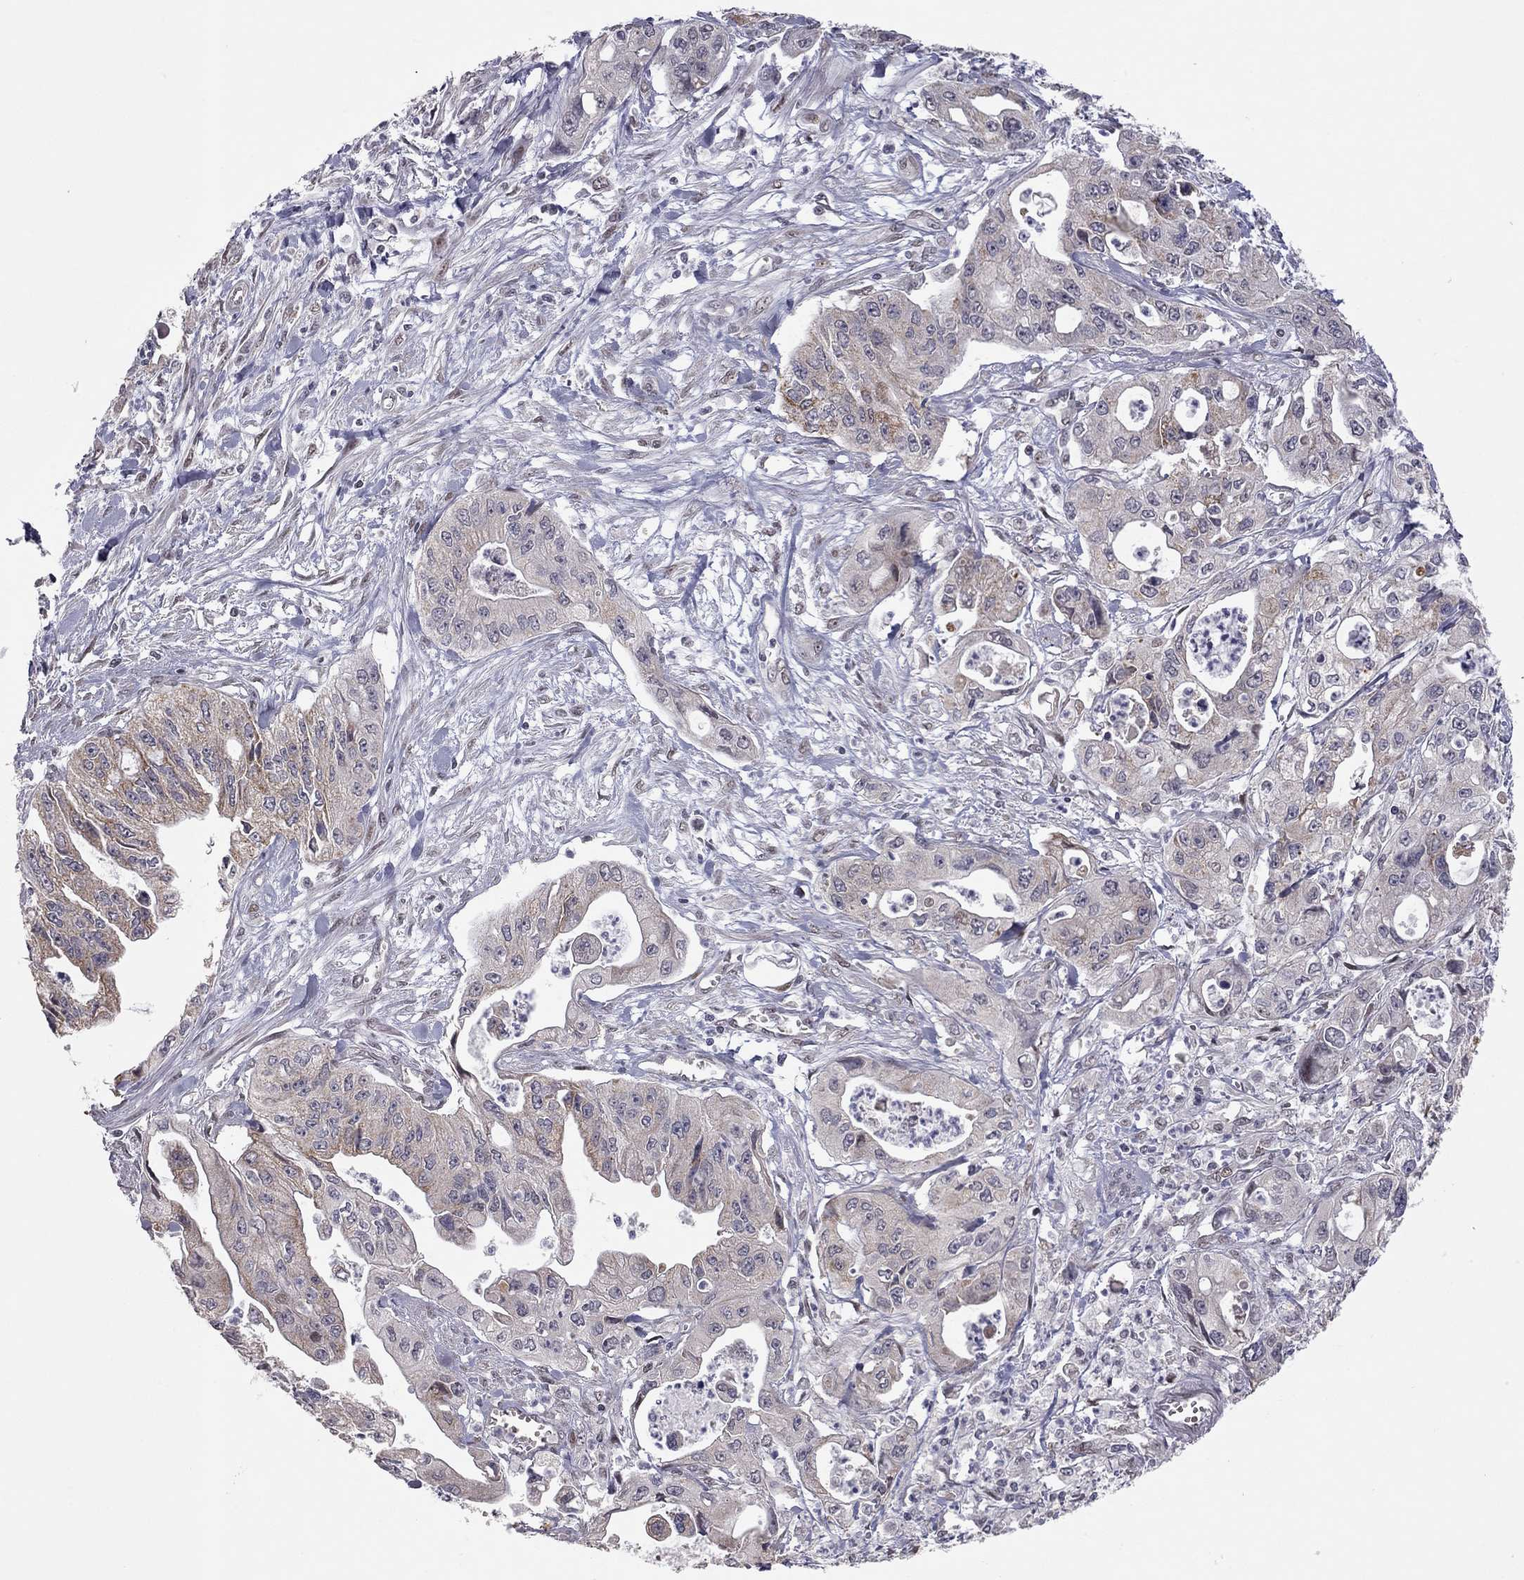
{"staining": {"intensity": "moderate", "quantity": ">75%", "location": "cytoplasmic/membranous"}, "tissue": "pancreatic cancer", "cell_type": "Tumor cells", "image_type": "cancer", "snomed": [{"axis": "morphology", "description": "Adenocarcinoma, NOS"}, {"axis": "topography", "description": "Pancreas"}], "caption": "This is an image of IHC staining of pancreatic cancer (adenocarcinoma), which shows moderate staining in the cytoplasmic/membranous of tumor cells.", "gene": "MC3R", "patient": {"sex": "male", "age": 70}}